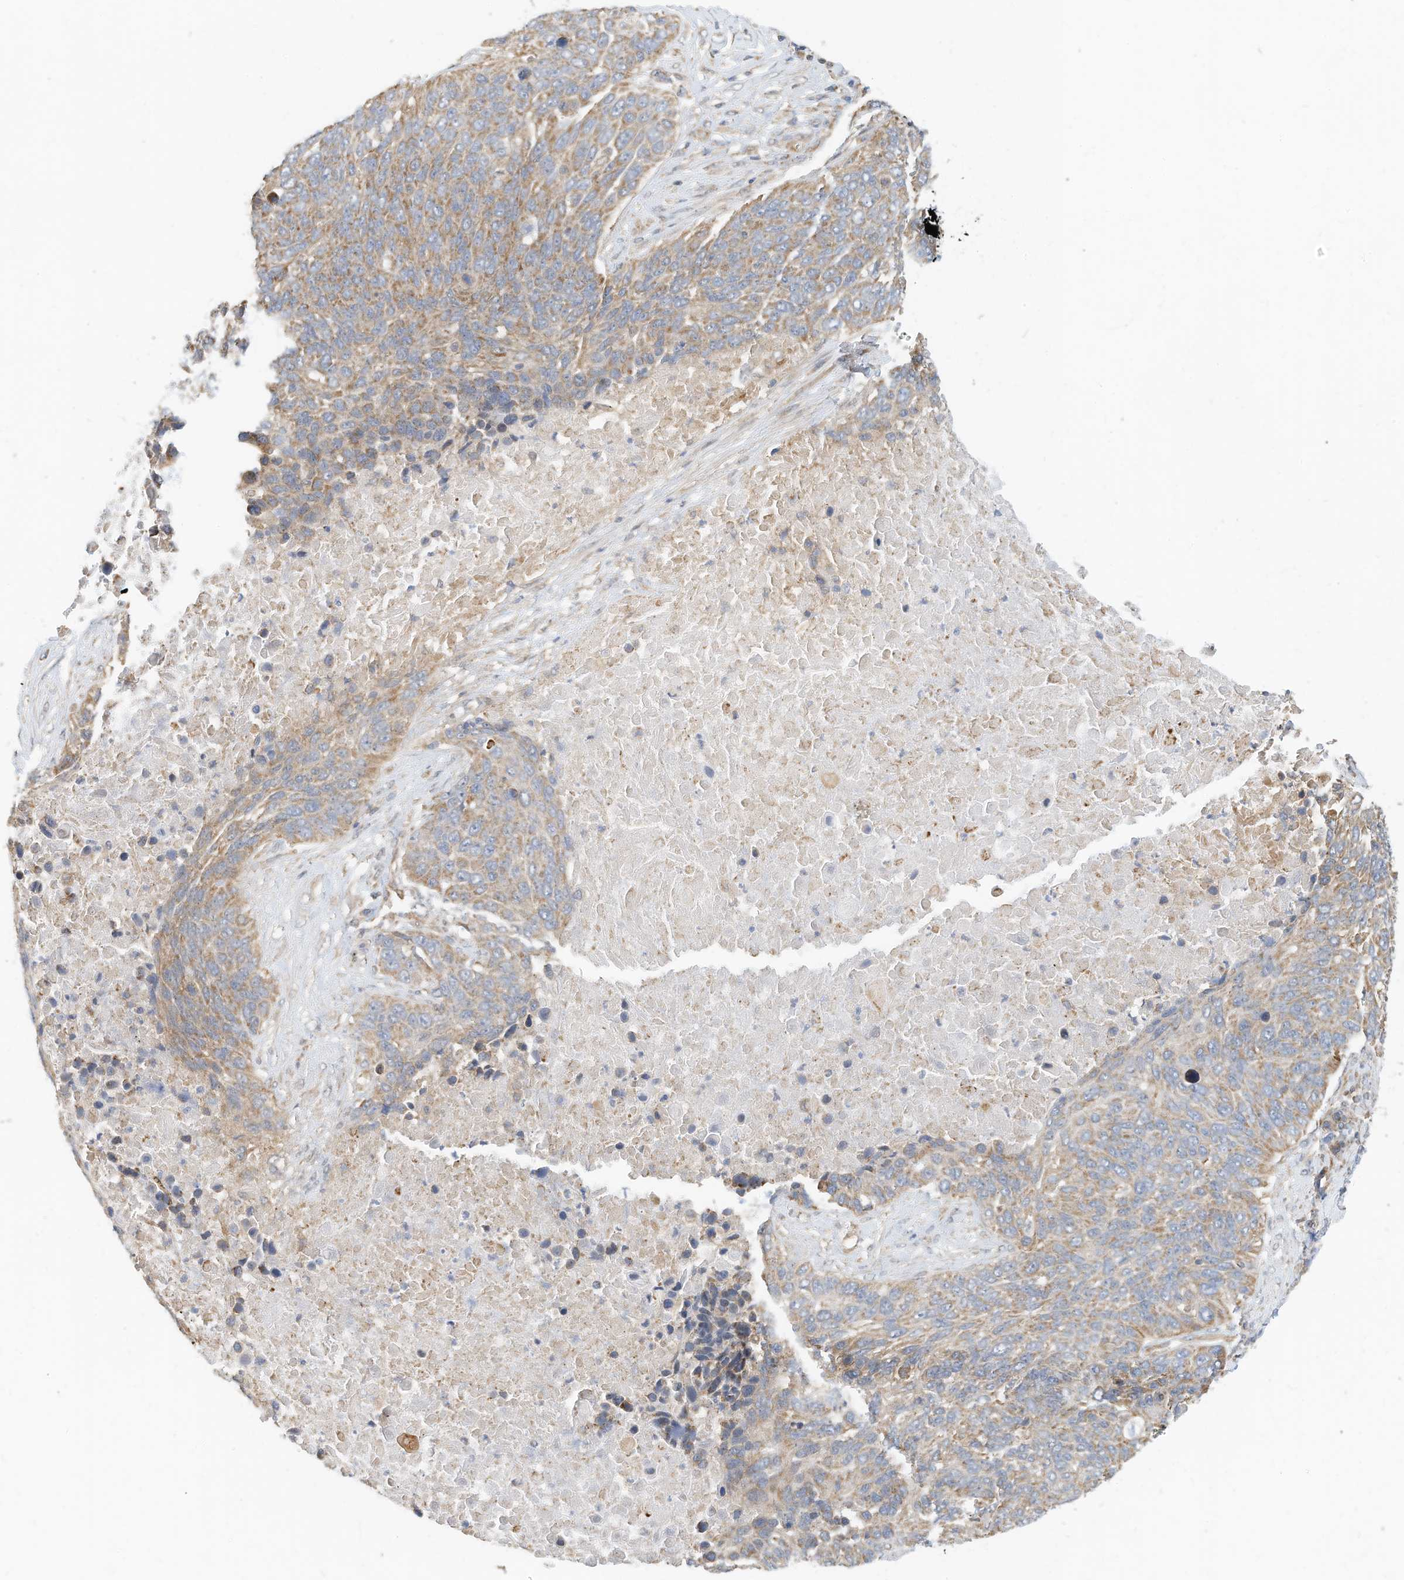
{"staining": {"intensity": "moderate", "quantity": "25%-75%", "location": "cytoplasmic/membranous"}, "tissue": "lung cancer", "cell_type": "Tumor cells", "image_type": "cancer", "snomed": [{"axis": "morphology", "description": "Squamous cell carcinoma, NOS"}, {"axis": "topography", "description": "Lung"}], "caption": "Immunohistochemistry (DAB) staining of human lung cancer exhibits moderate cytoplasmic/membranous protein staining in about 25%-75% of tumor cells. Using DAB (brown) and hematoxylin (blue) stains, captured at high magnification using brightfield microscopy.", "gene": "METTL6", "patient": {"sex": "male", "age": 66}}